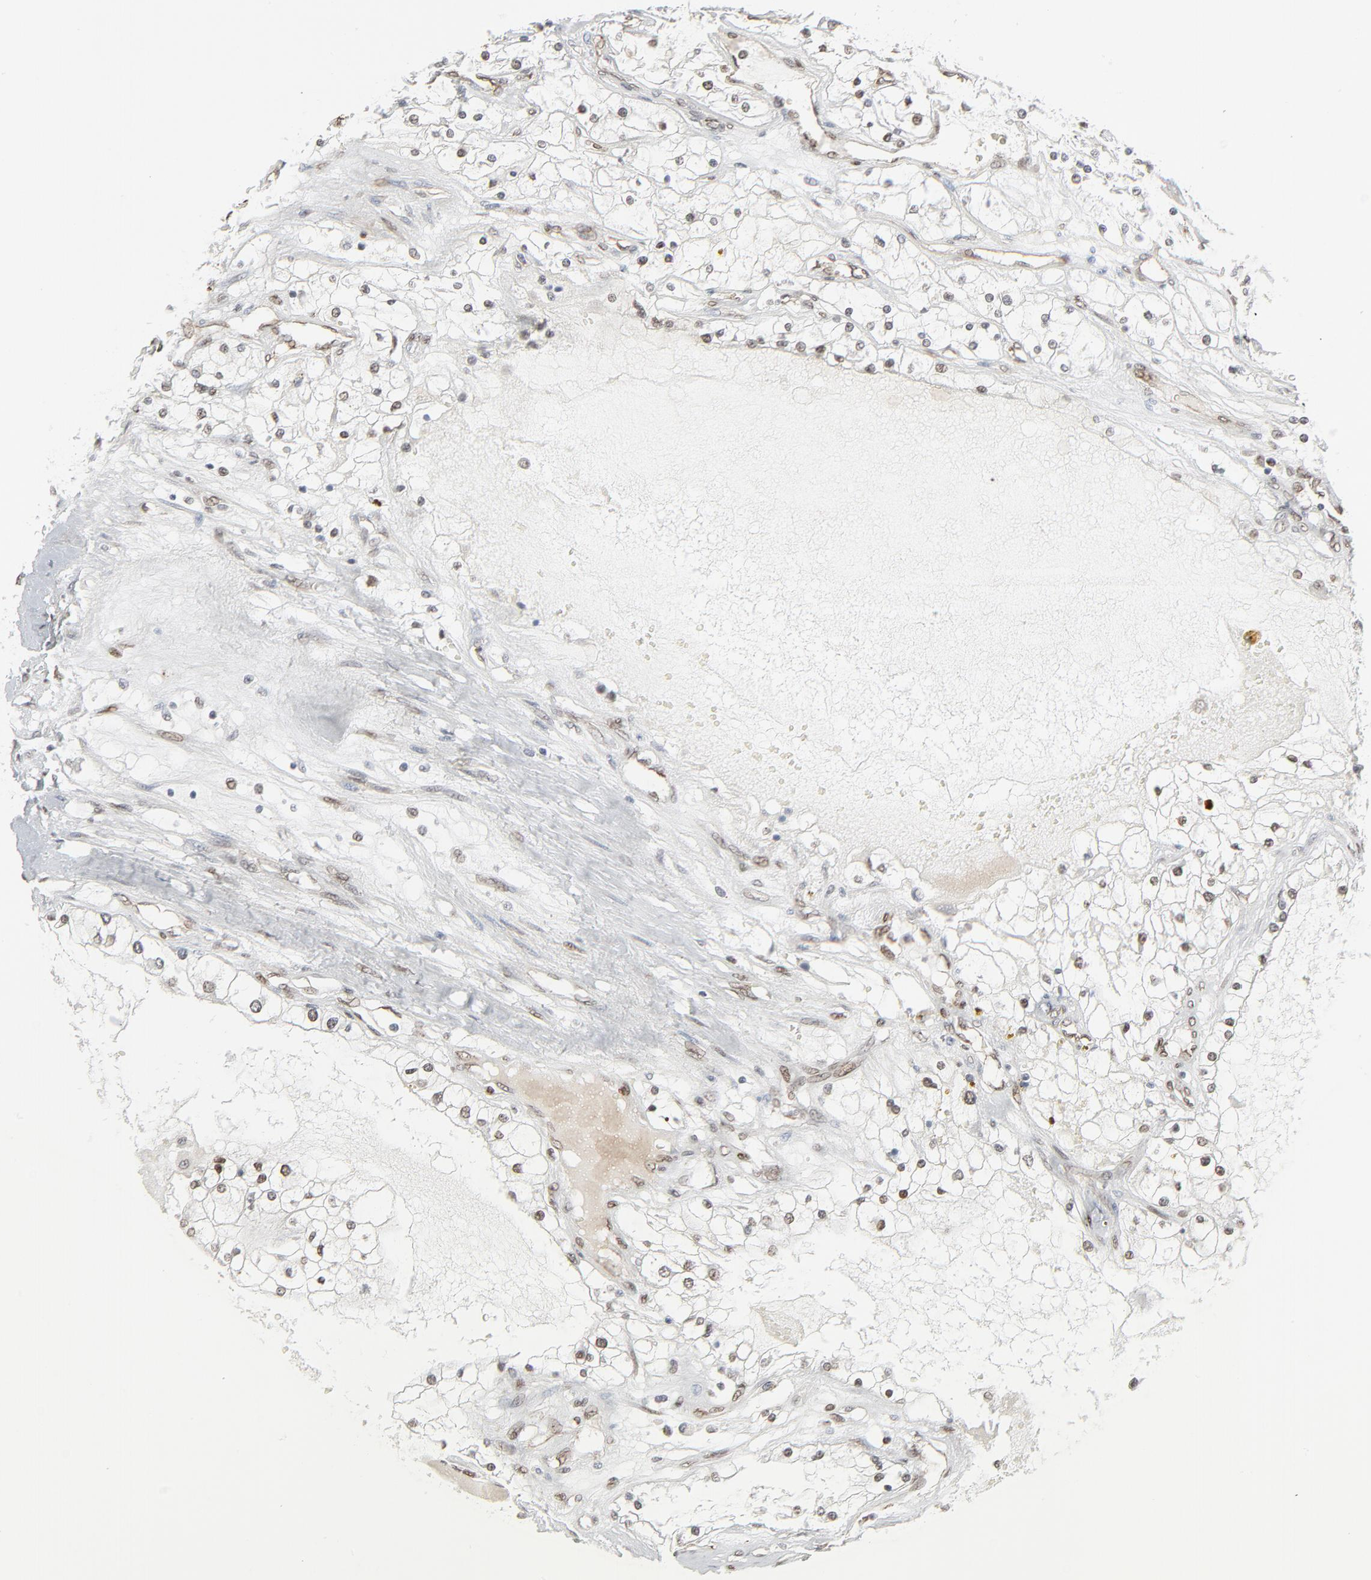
{"staining": {"intensity": "moderate", "quantity": ">75%", "location": "nuclear"}, "tissue": "renal cancer", "cell_type": "Tumor cells", "image_type": "cancer", "snomed": [{"axis": "morphology", "description": "Adenocarcinoma, NOS"}, {"axis": "topography", "description": "Kidney"}], "caption": "The histopathology image demonstrates immunohistochemical staining of adenocarcinoma (renal). There is moderate nuclear staining is present in approximately >75% of tumor cells.", "gene": "CUX1", "patient": {"sex": "male", "age": 61}}